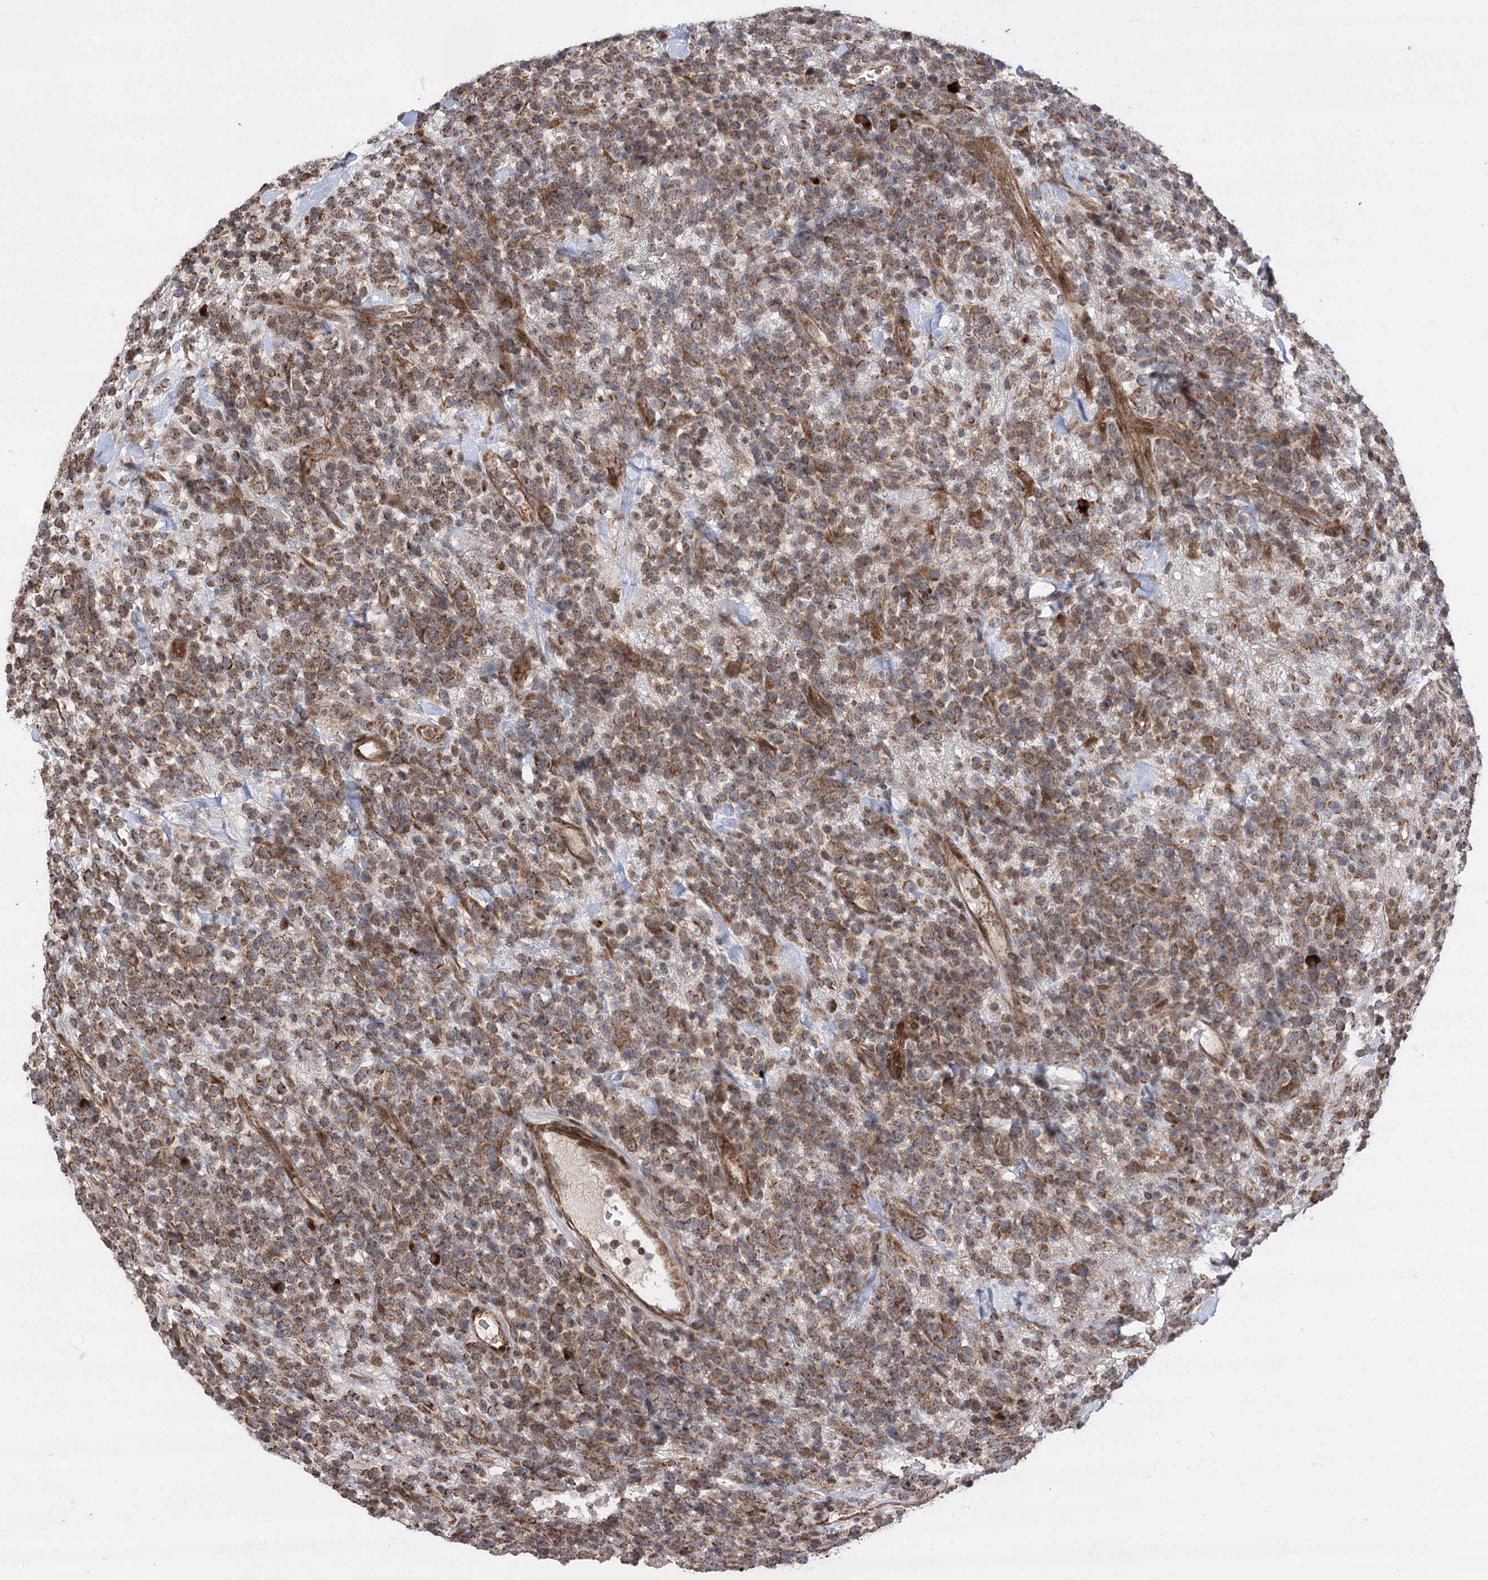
{"staining": {"intensity": "moderate", "quantity": "25%-75%", "location": "cytoplasmic/membranous"}, "tissue": "lymphoma", "cell_type": "Tumor cells", "image_type": "cancer", "snomed": [{"axis": "morphology", "description": "Malignant lymphoma, non-Hodgkin's type, High grade"}, {"axis": "topography", "description": "Colon"}], "caption": "Immunohistochemistry (IHC) (DAB) staining of human high-grade malignant lymphoma, non-Hodgkin's type exhibits moderate cytoplasmic/membranous protein staining in about 25%-75% of tumor cells.", "gene": "TENM2", "patient": {"sex": "female", "age": 53}}